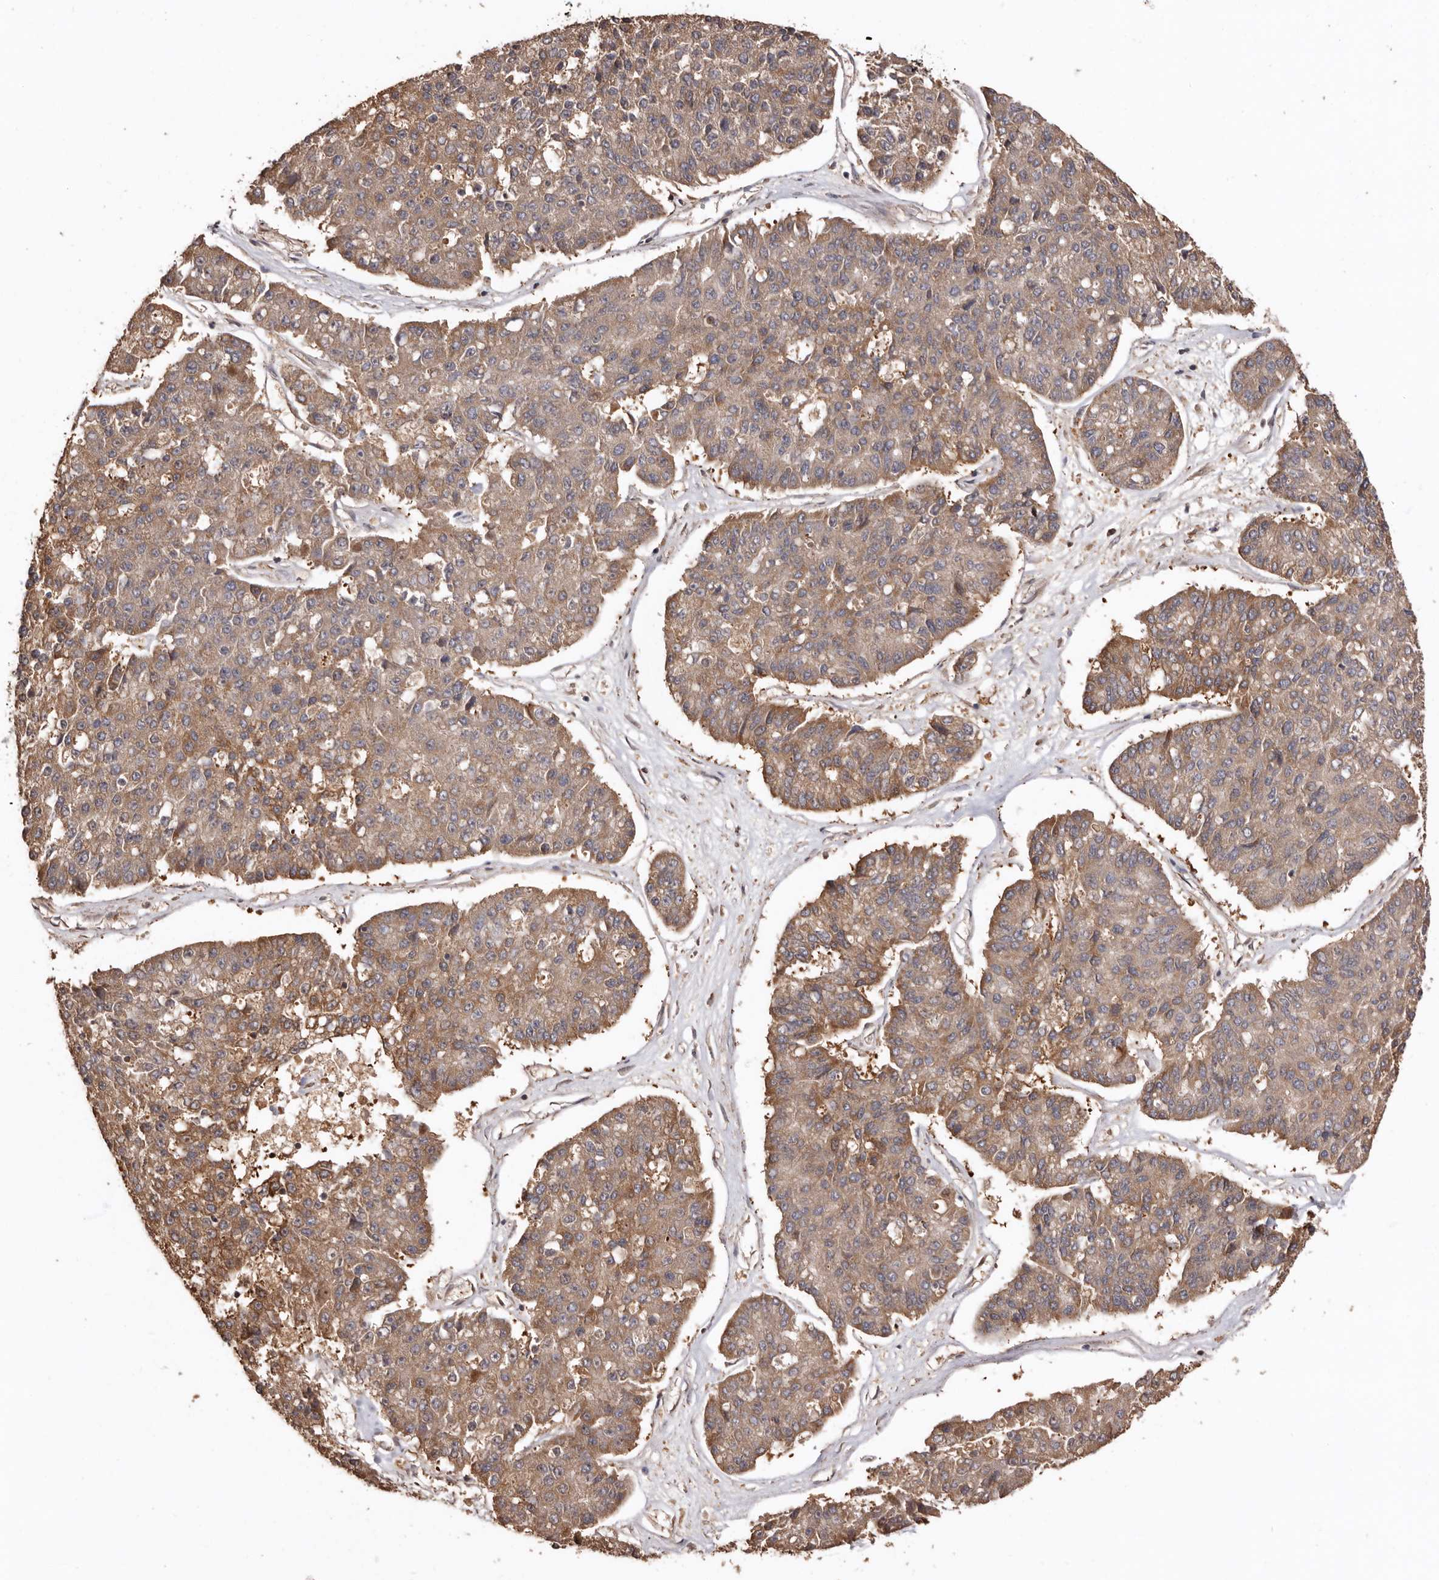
{"staining": {"intensity": "moderate", "quantity": ">75%", "location": "cytoplasmic/membranous"}, "tissue": "pancreatic cancer", "cell_type": "Tumor cells", "image_type": "cancer", "snomed": [{"axis": "morphology", "description": "Adenocarcinoma, NOS"}, {"axis": "topography", "description": "Pancreas"}], "caption": "Protein staining by immunohistochemistry (IHC) demonstrates moderate cytoplasmic/membranous staining in about >75% of tumor cells in pancreatic cancer.", "gene": "COQ8B", "patient": {"sex": "male", "age": 50}}